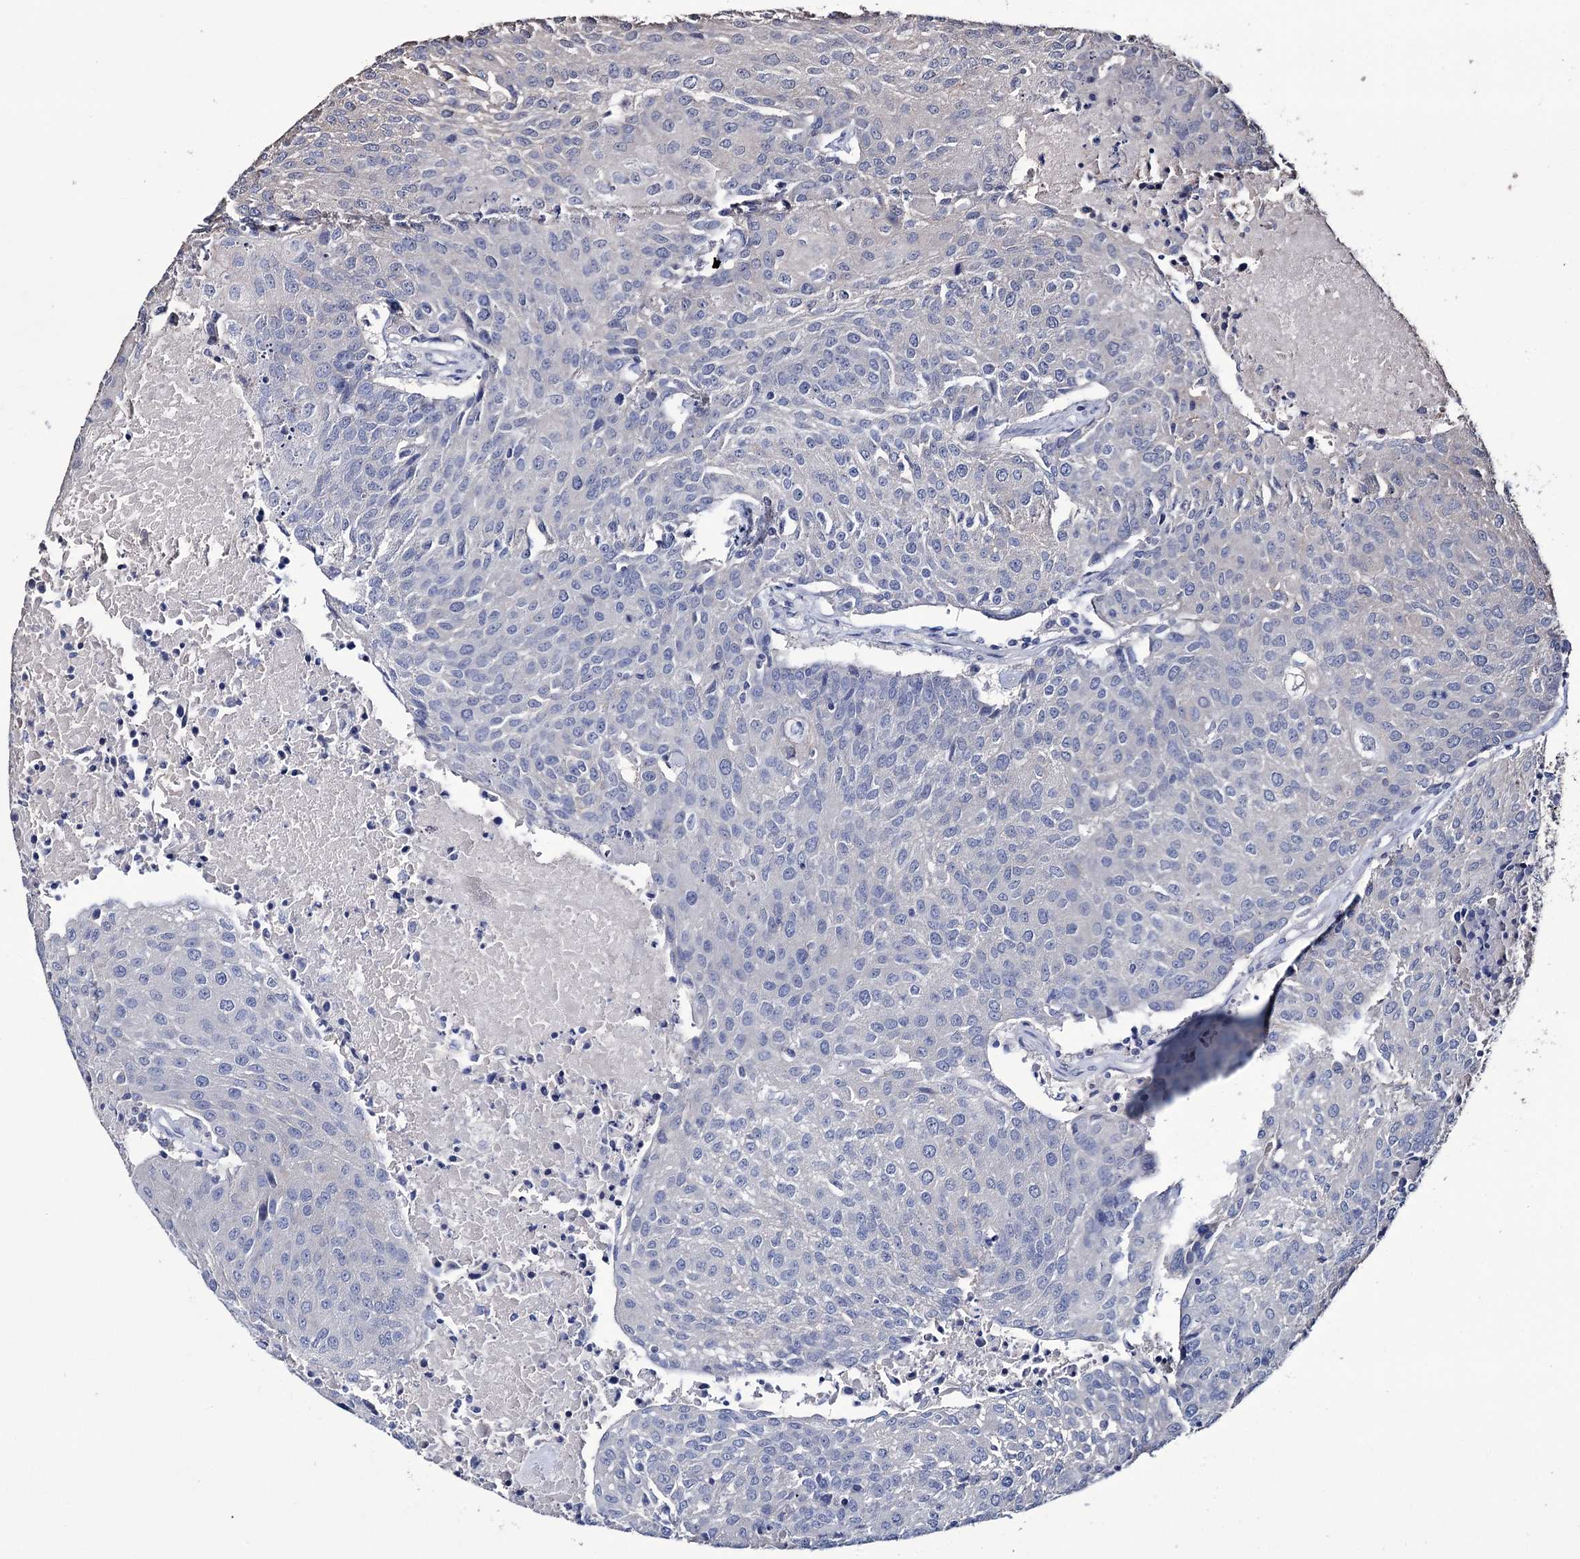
{"staining": {"intensity": "negative", "quantity": "none", "location": "none"}, "tissue": "urothelial cancer", "cell_type": "Tumor cells", "image_type": "cancer", "snomed": [{"axis": "morphology", "description": "Urothelial carcinoma, High grade"}, {"axis": "topography", "description": "Urinary bladder"}], "caption": "This is a histopathology image of immunohistochemistry (IHC) staining of urothelial carcinoma (high-grade), which shows no expression in tumor cells.", "gene": "EPB41L5", "patient": {"sex": "female", "age": 85}}